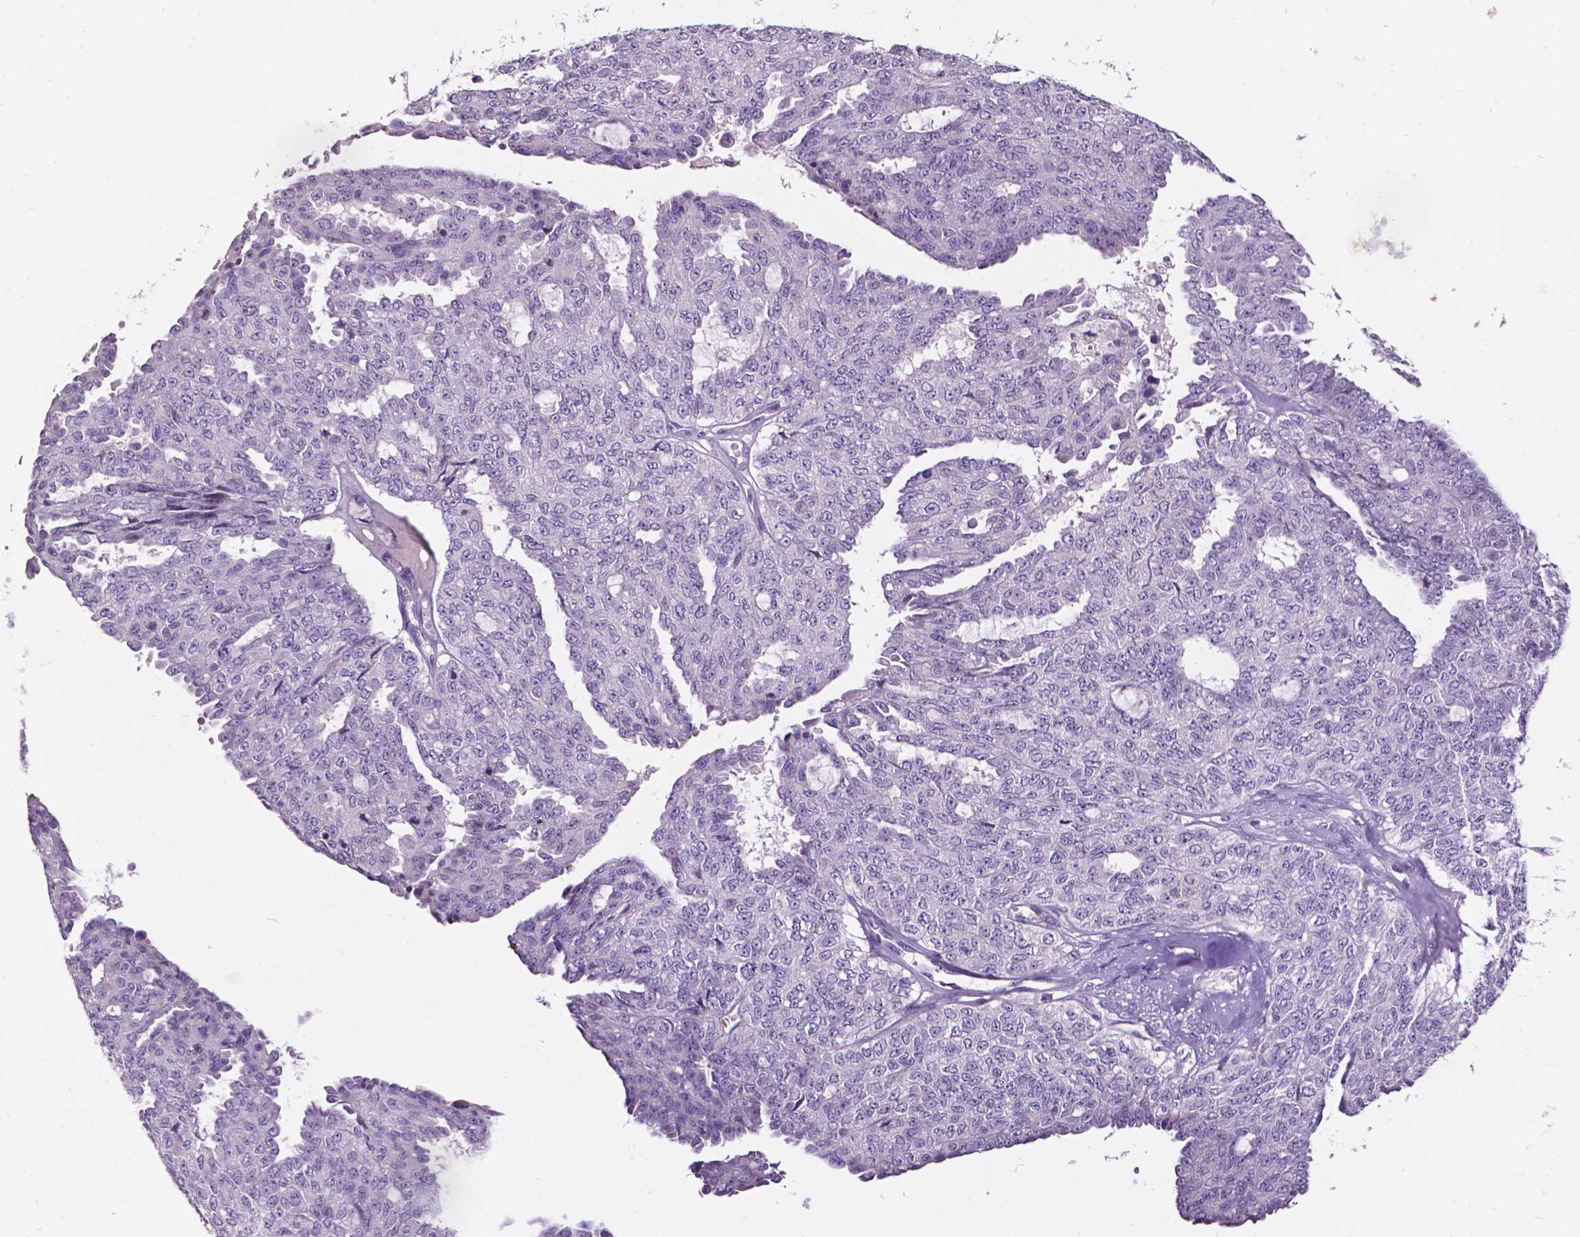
{"staining": {"intensity": "negative", "quantity": "none", "location": "none"}, "tissue": "ovarian cancer", "cell_type": "Tumor cells", "image_type": "cancer", "snomed": [{"axis": "morphology", "description": "Cystadenocarcinoma, serous, NOS"}, {"axis": "topography", "description": "Ovary"}], "caption": "IHC micrograph of human serous cystadenocarcinoma (ovarian) stained for a protein (brown), which reveals no expression in tumor cells.", "gene": "PLSCR1", "patient": {"sex": "female", "age": 71}}